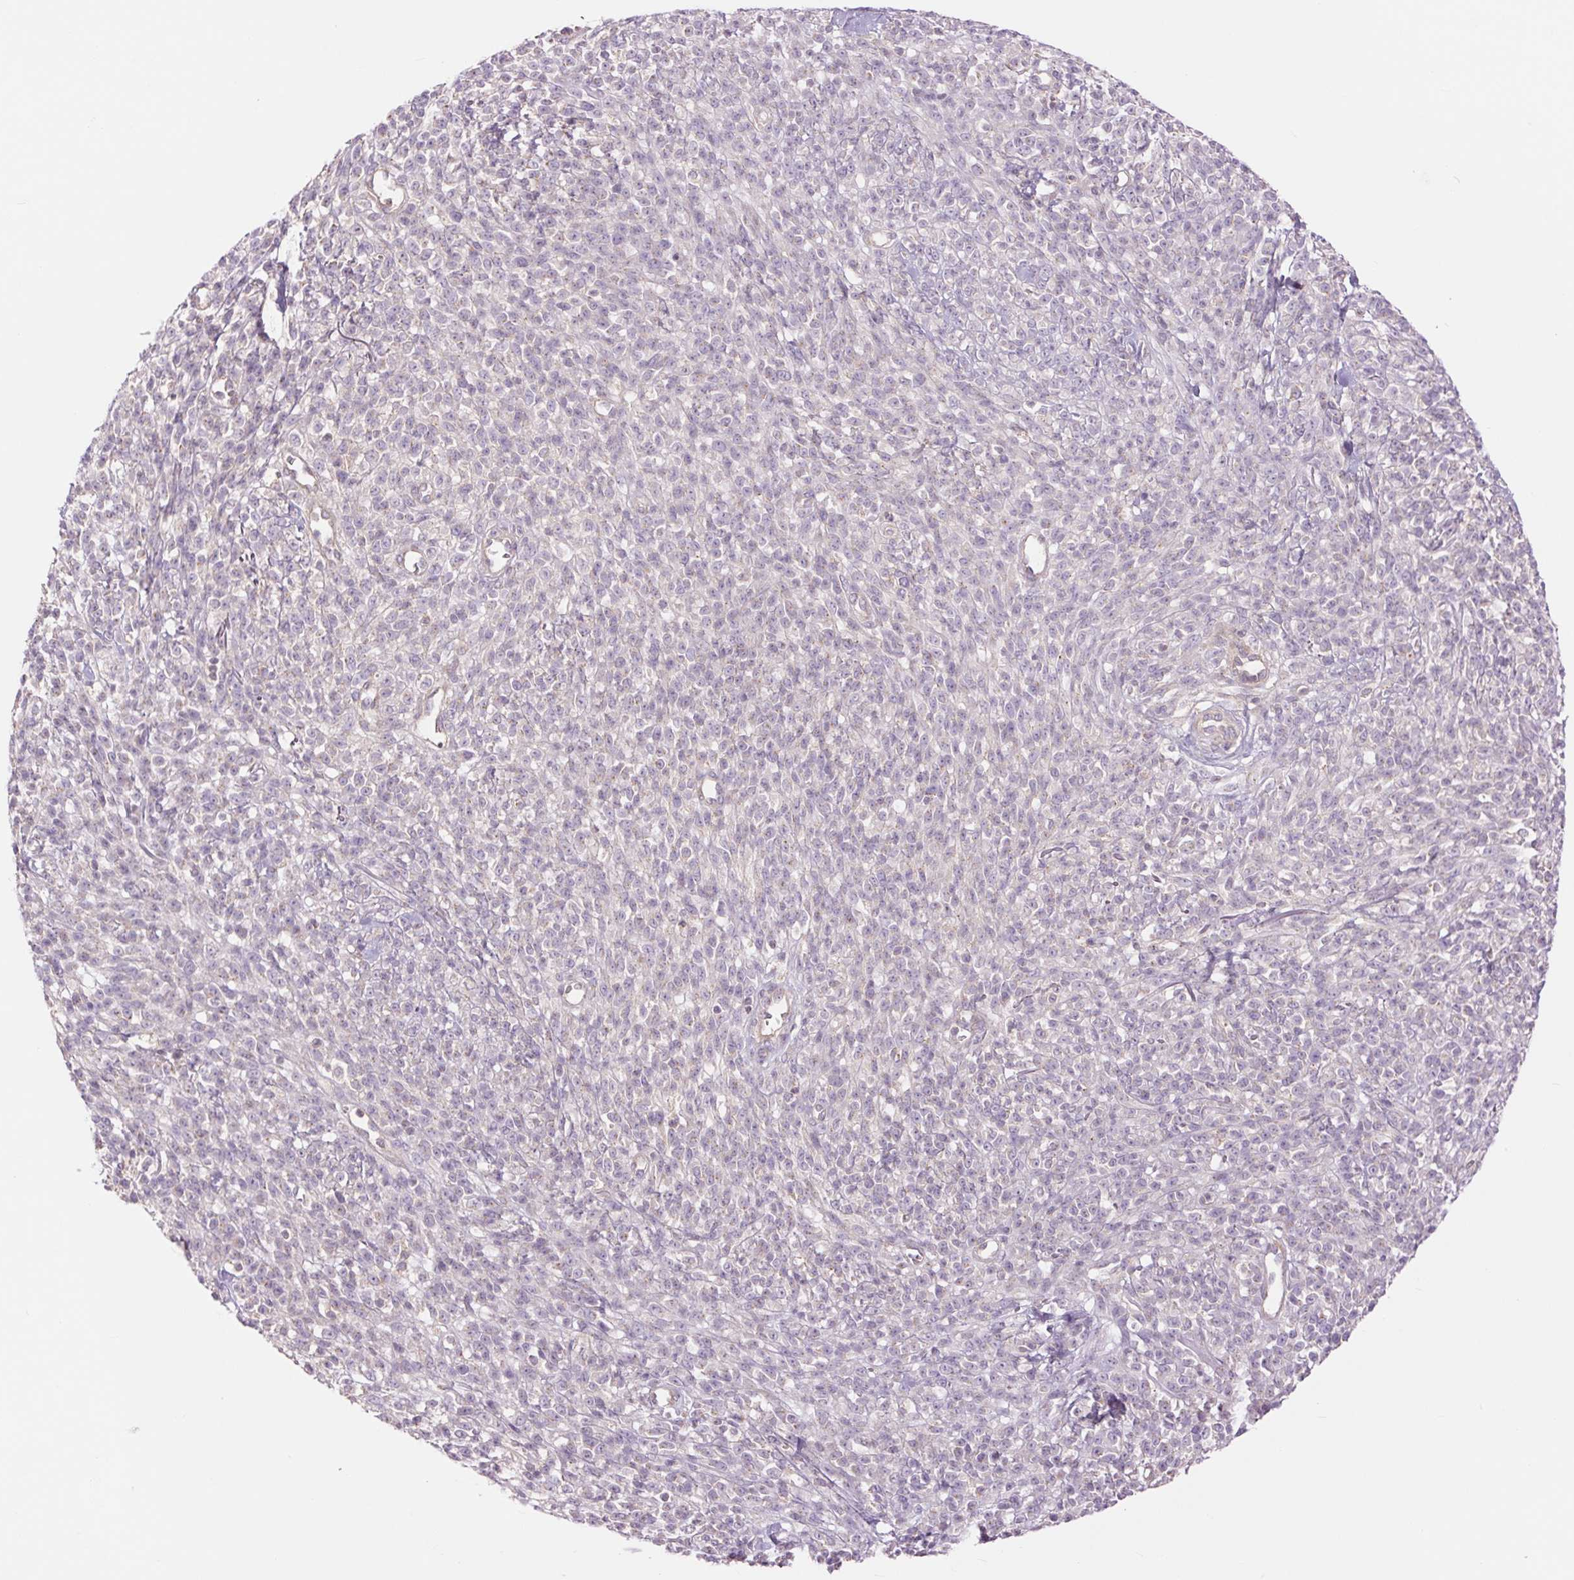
{"staining": {"intensity": "negative", "quantity": "none", "location": "none"}, "tissue": "melanoma", "cell_type": "Tumor cells", "image_type": "cancer", "snomed": [{"axis": "morphology", "description": "Malignant melanoma, NOS"}, {"axis": "topography", "description": "Skin"}, {"axis": "topography", "description": "Skin of trunk"}], "caption": "IHC image of neoplastic tissue: human malignant melanoma stained with DAB shows no significant protein expression in tumor cells.", "gene": "CTNNA3", "patient": {"sex": "male", "age": 74}}